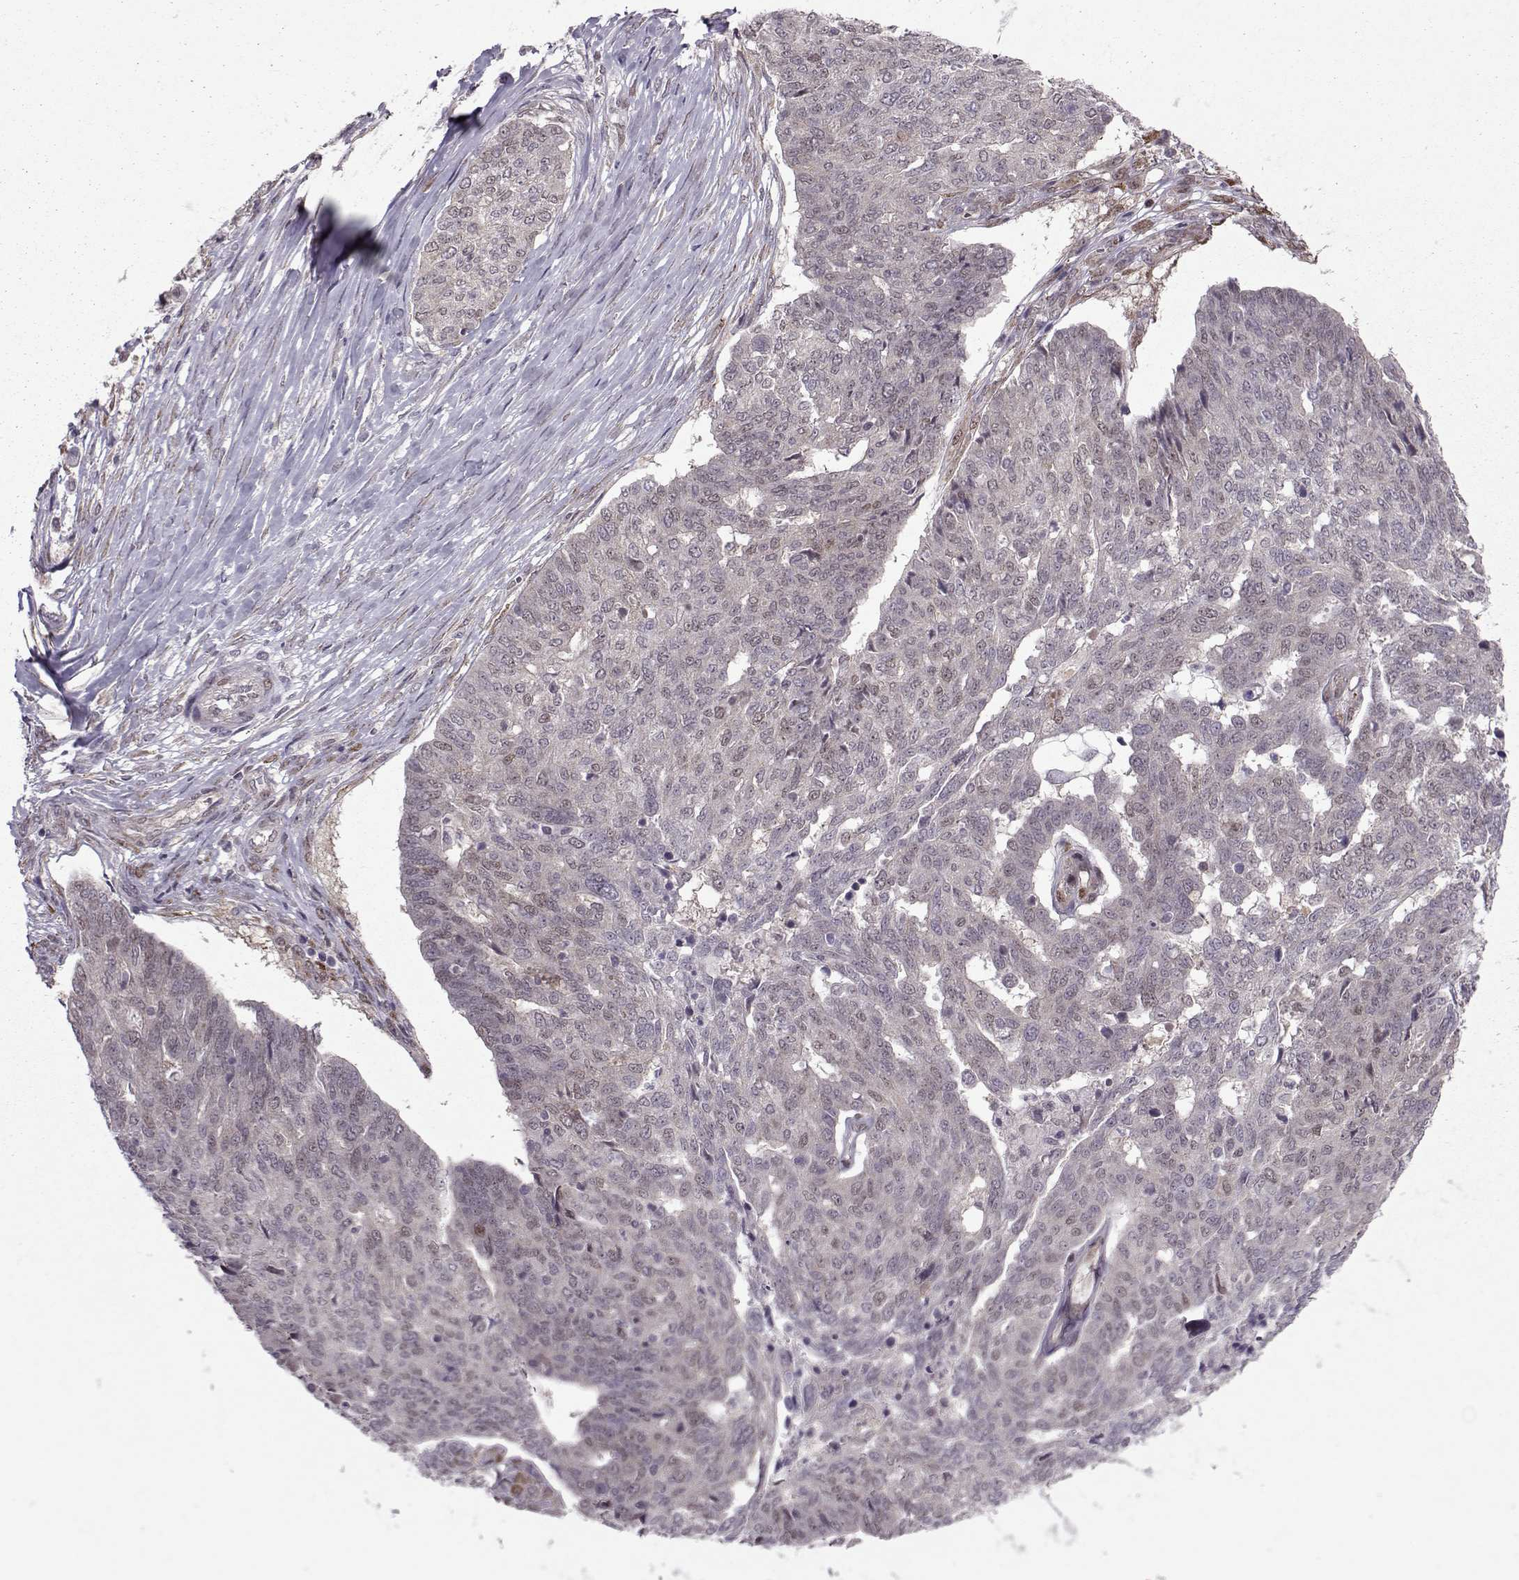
{"staining": {"intensity": "weak", "quantity": "<25%", "location": "nuclear"}, "tissue": "ovarian cancer", "cell_type": "Tumor cells", "image_type": "cancer", "snomed": [{"axis": "morphology", "description": "Cystadenocarcinoma, serous, NOS"}, {"axis": "topography", "description": "Ovary"}], "caption": "Immunohistochemistry photomicrograph of neoplastic tissue: serous cystadenocarcinoma (ovarian) stained with DAB demonstrates no significant protein positivity in tumor cells.", "gene": "CDK4", "patient": {"sex": "female", "age": 67}}